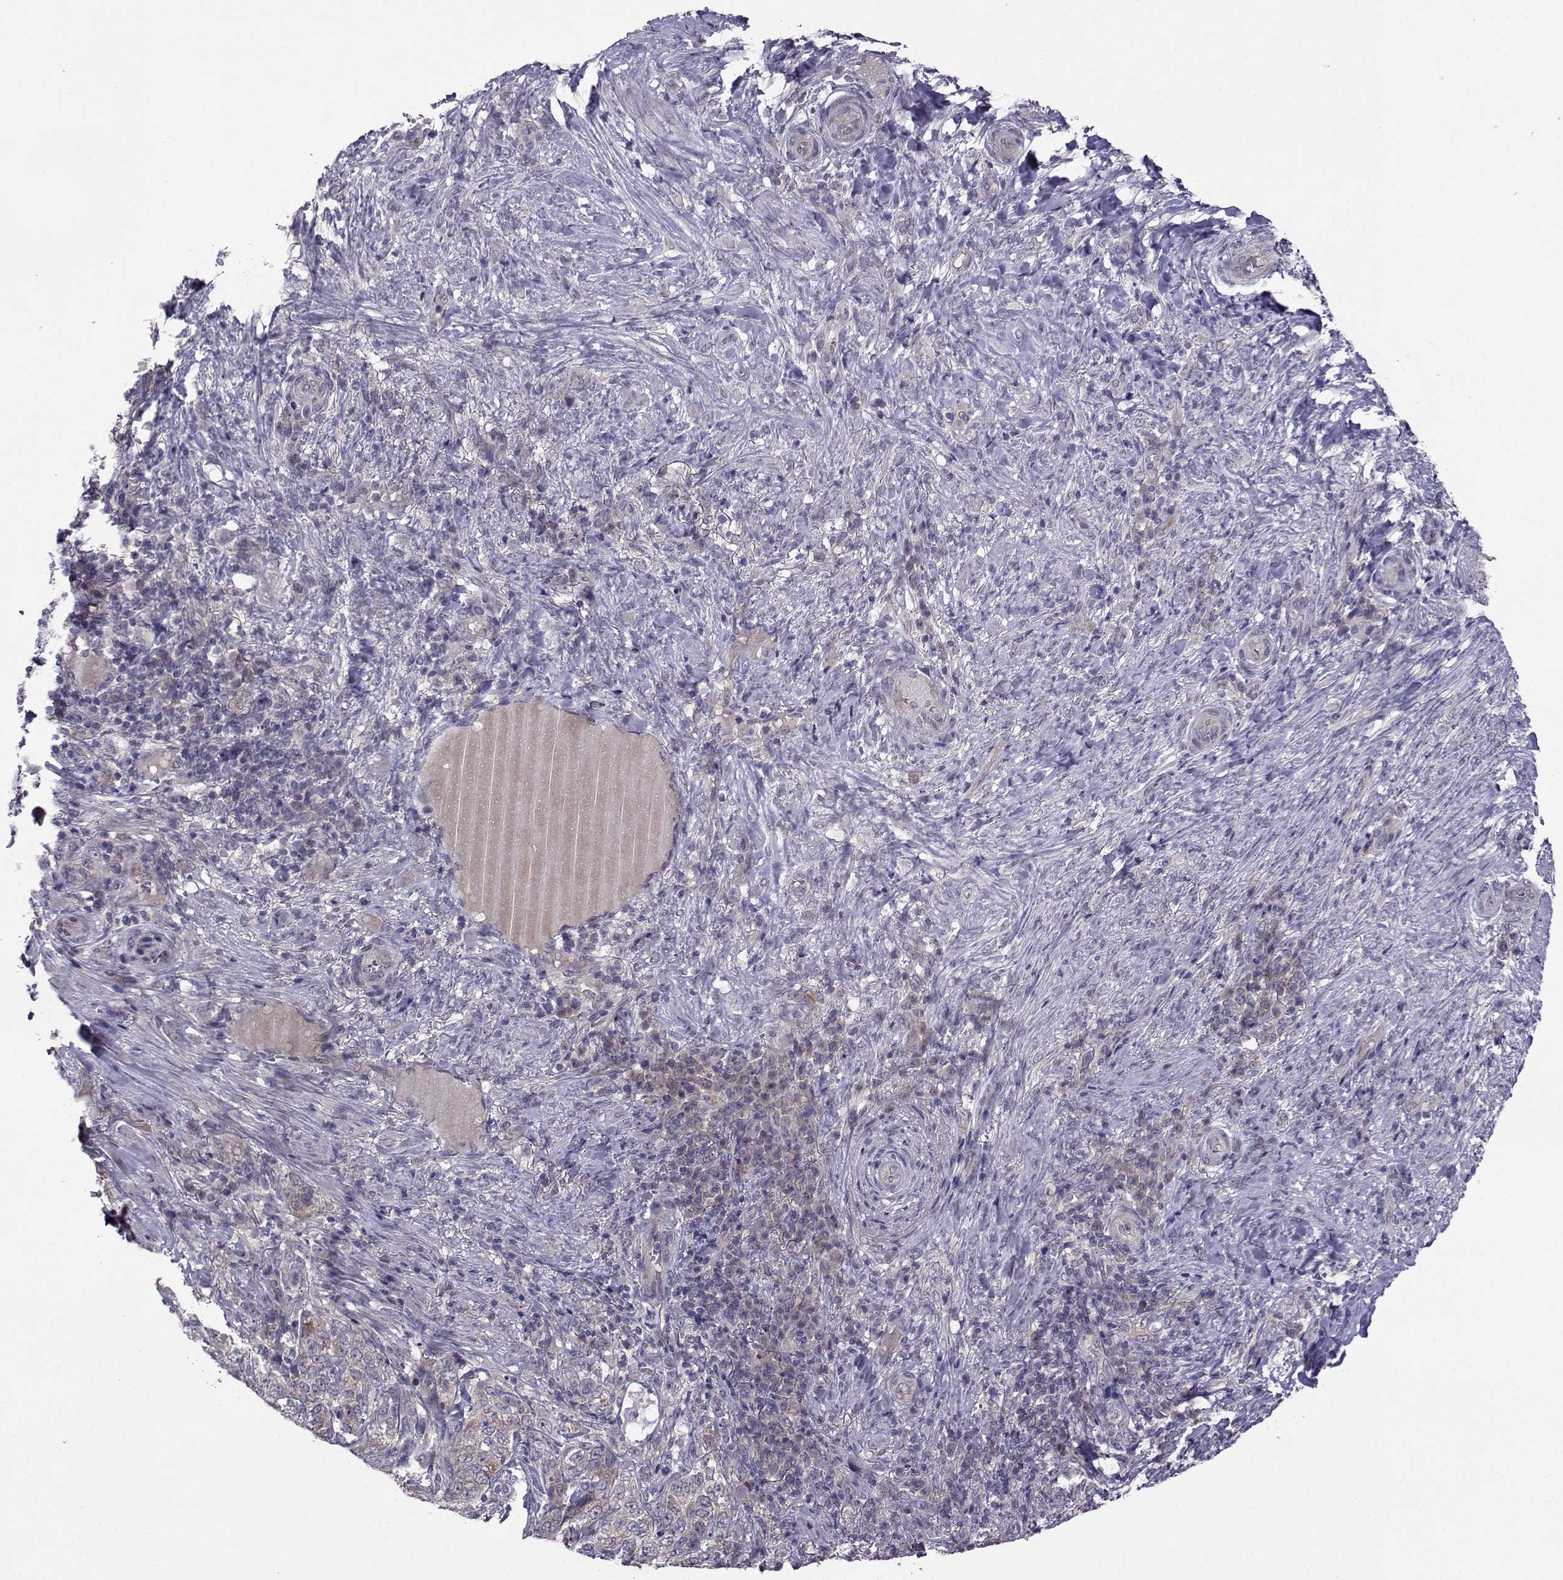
{"staining": {"intensity": "moderate", "quantity": "25%-75%", "location": "cytoplasmic/membranous"}, "tissue": "skin cancer", "cell_type": "Tumor cells", "image_type": "cancer", "snomed": [{"axis": "morphology", "description": "Basal cell carcinoma"}, {"axis": "topography", "description": "Skin"}], "caption": "An IHC micrograph of tumor tissue is shown. Protein staining in brown labels moderate cytoplasmic/membranous positivity in basal cell carcinoma (skin) within tumor cells.", "gene": "DDX20", "patient": {"sex": "female", "age": 69}}